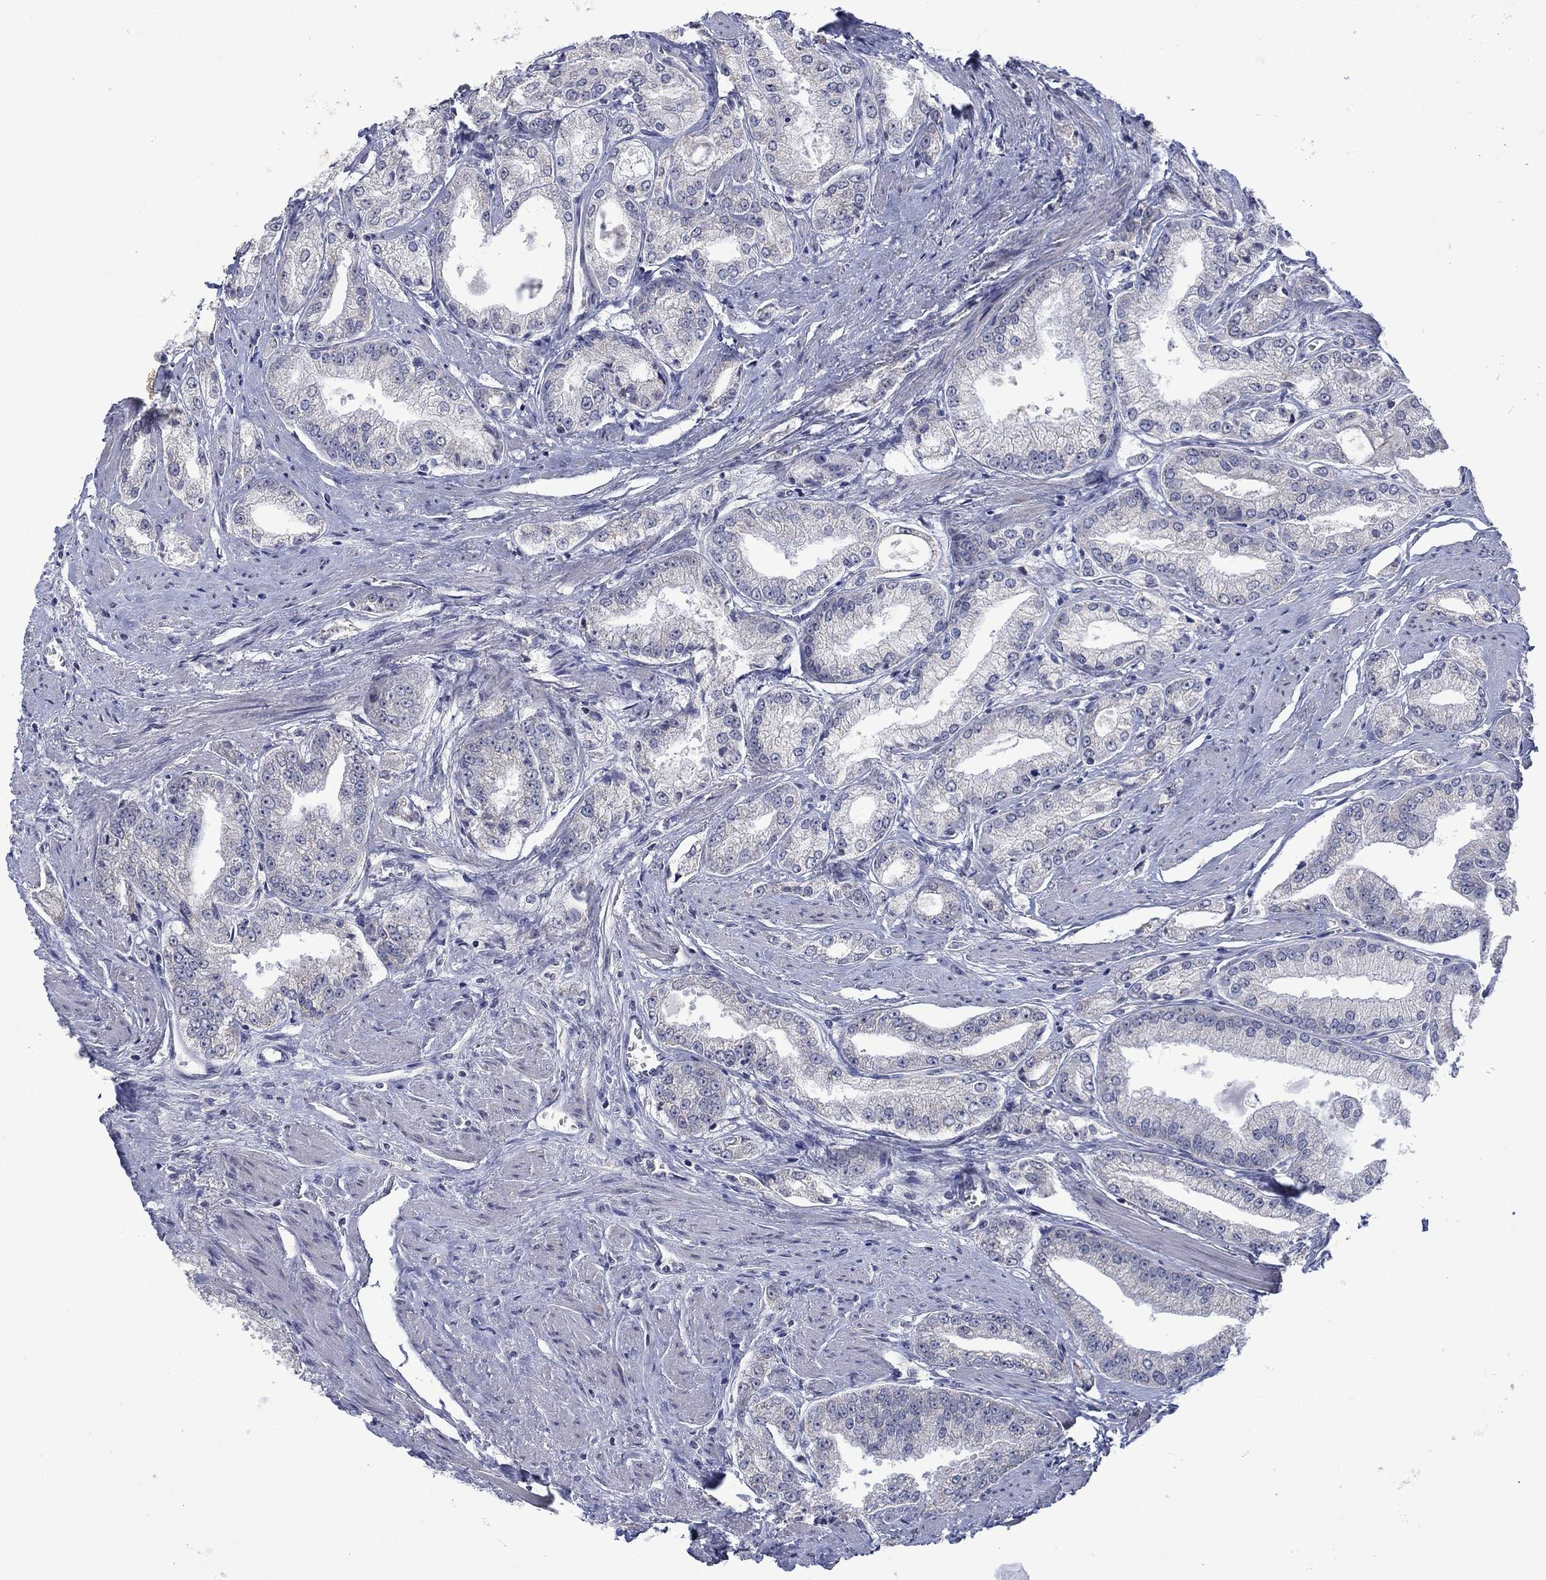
{"staining": {"intensity": "negative", "quantity": "none", "location": "none"}, "tissue": "prostate cancer", "cell_type": "Tumor cells", "image_type": "cancer", "snomed": [{"axis": "morphology", "description": "Adenocarcinoma, NOS"}, {"axis": "morphology", "description": "Adenocarcinoma, High grade"}, {"axis": "topography", "description": "Prostate"}], "caption": "Prostate cancer was stained to show a protein in brown. There is no significant expression in tumor cells.", "gene": "KCNJ16", "patient": {"sex": "male", "age": 70}}